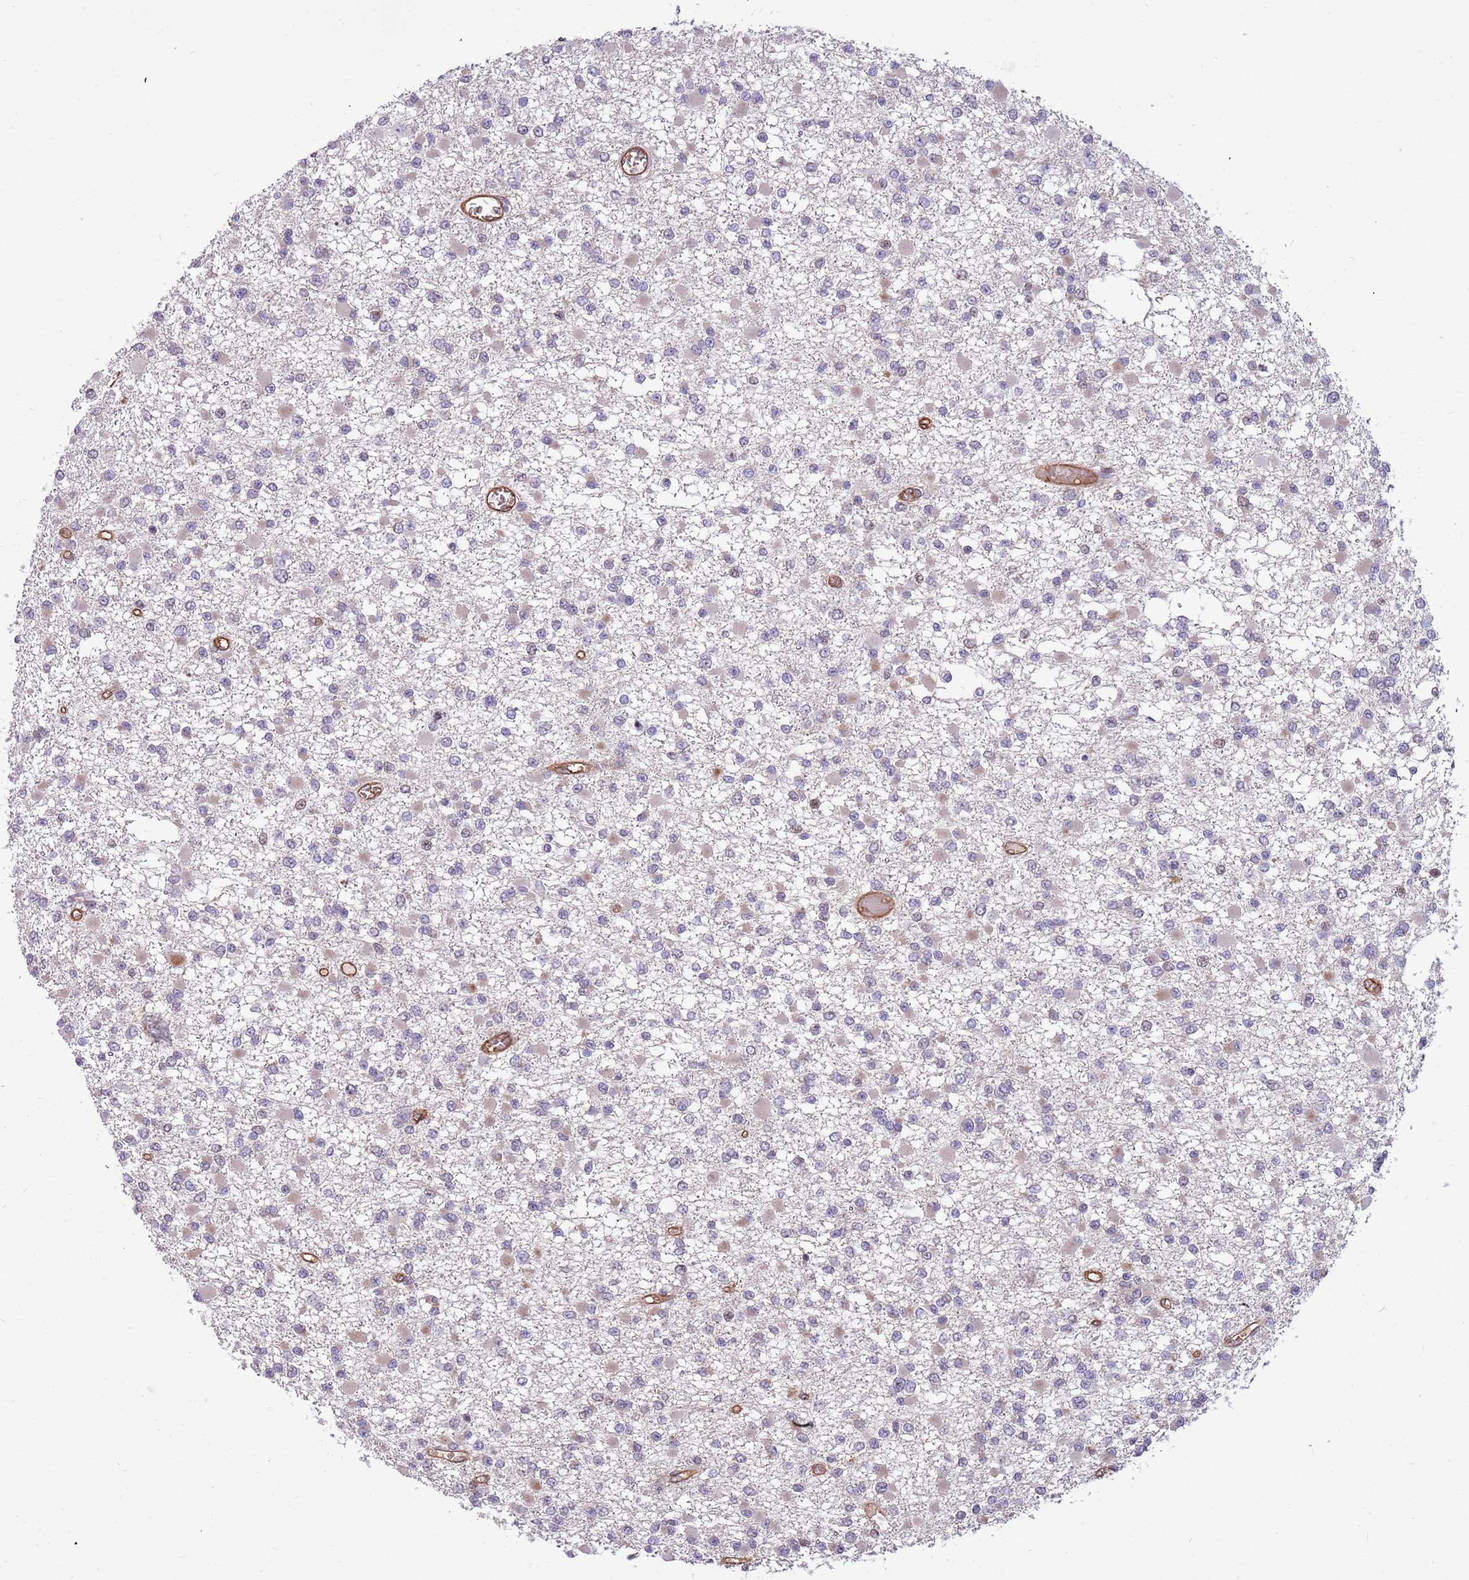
{"staining": {"intensity": "negative", "quantity": "none", "location": "none"}, "tissue": "glioma", "cell_type": "Tumor cells", "image_type": "cancer", "snomed": [{"axis": "morphology", "description": "Glioma, malignant, Low grade"}, {"axis": "topography", "description": "Brain"}], "caption": "A photomicrograph of low-grade glioma (malignant) stained for a protein reveals no brown staining in tumor cells.", "gene": "ARHGEF5", "patient": {"sex": "female", "age": 22}}